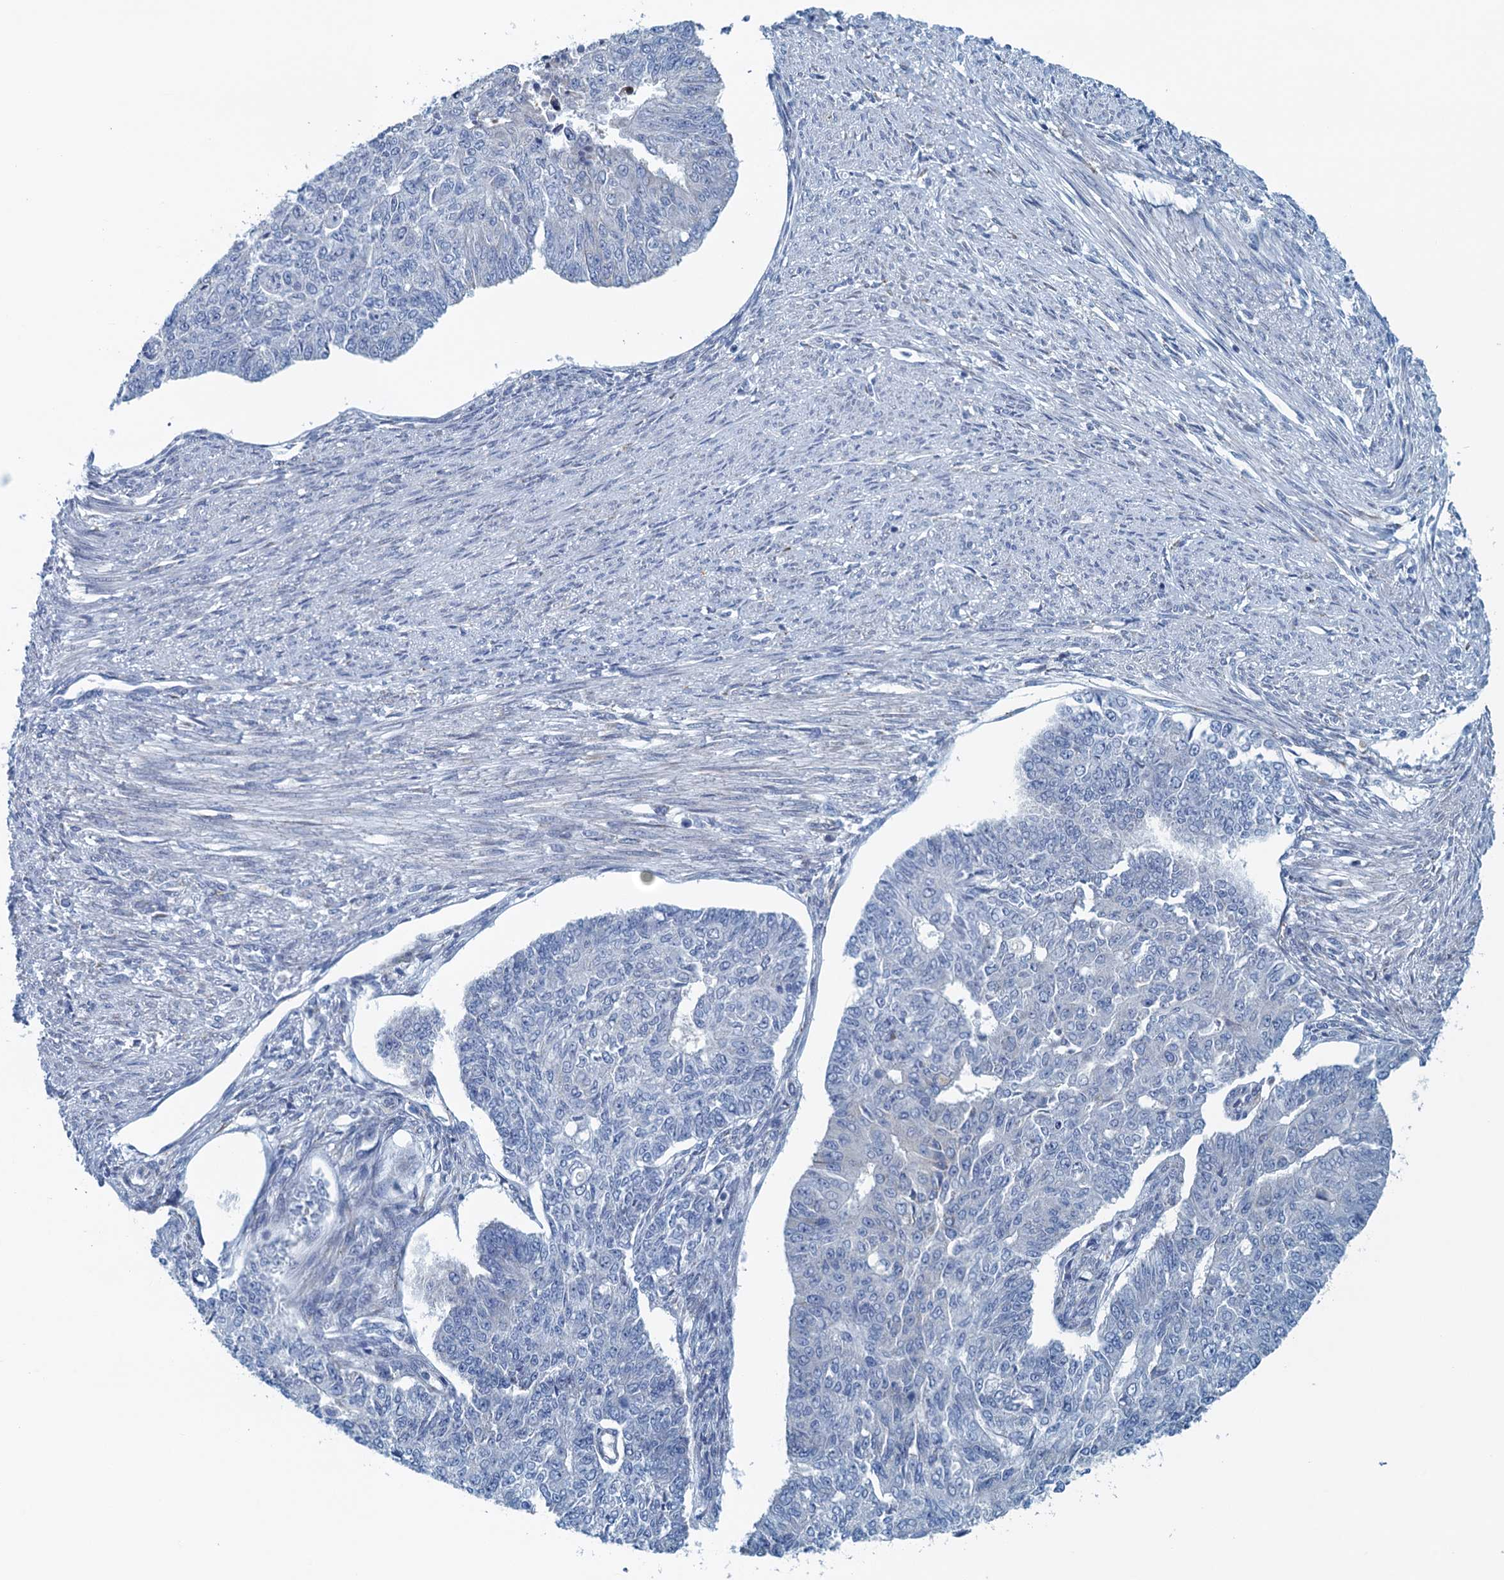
{"staining": {"intensity": "negative", "quantity": "none", "location": "none"}, "tissue": "endometrial cancer", "cell_type": "Tumor cells", "image_type": "cancer", "snomed": [{"axis": "morphology", "description": "Adenocarcinoma, NOS"}, {"axis": "topography", "description": "Endometrium"}], "caption": "This is an IHC photomicrograph of human adenocarcinoma (endometrial). There is no positivity in tumor cells.", "gene": "C10orf88", "patient": {"sex": "female", "age": 32}}